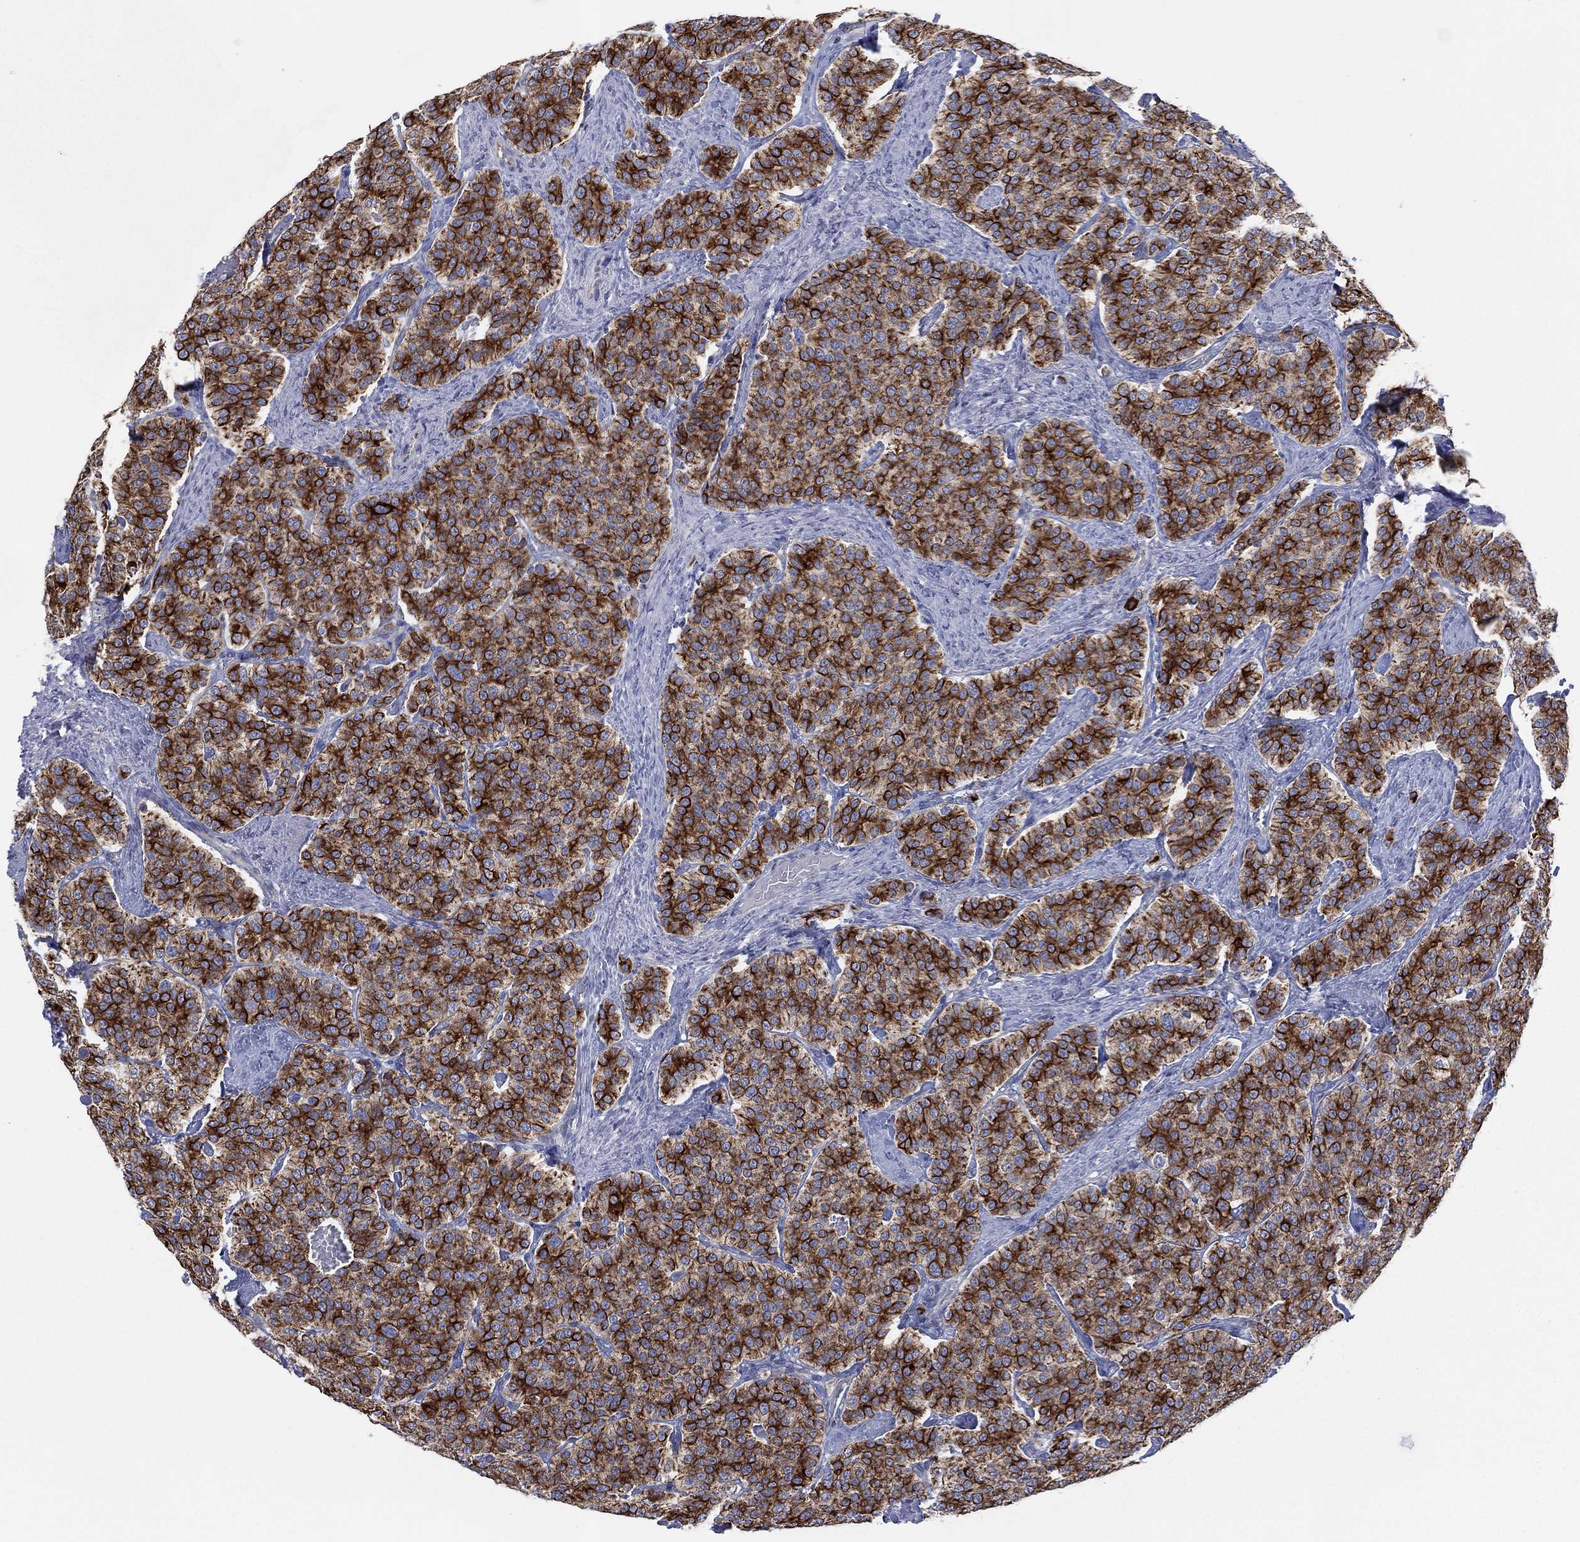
{"staining": {"intensity": "strong", "quantity": ">75%", "location": "cytoplasmic/membranous"}, "tissue": "carcinoid", "cell_type": "Tumor cells", "image_type": "cancer", "snomed": [{"axis": "morphology", "description": "Carcinoid, malignant, NOS"}, {"axis": "topography", "description": "Small intestine"}], "caption": "Carcinoid stained with immunohistochemistry displays strong cytoplasmic/membranous expression in approximately >75% of tumor cells.", "gene": "INA", "patient": {"sex": "female", "age": 58}}